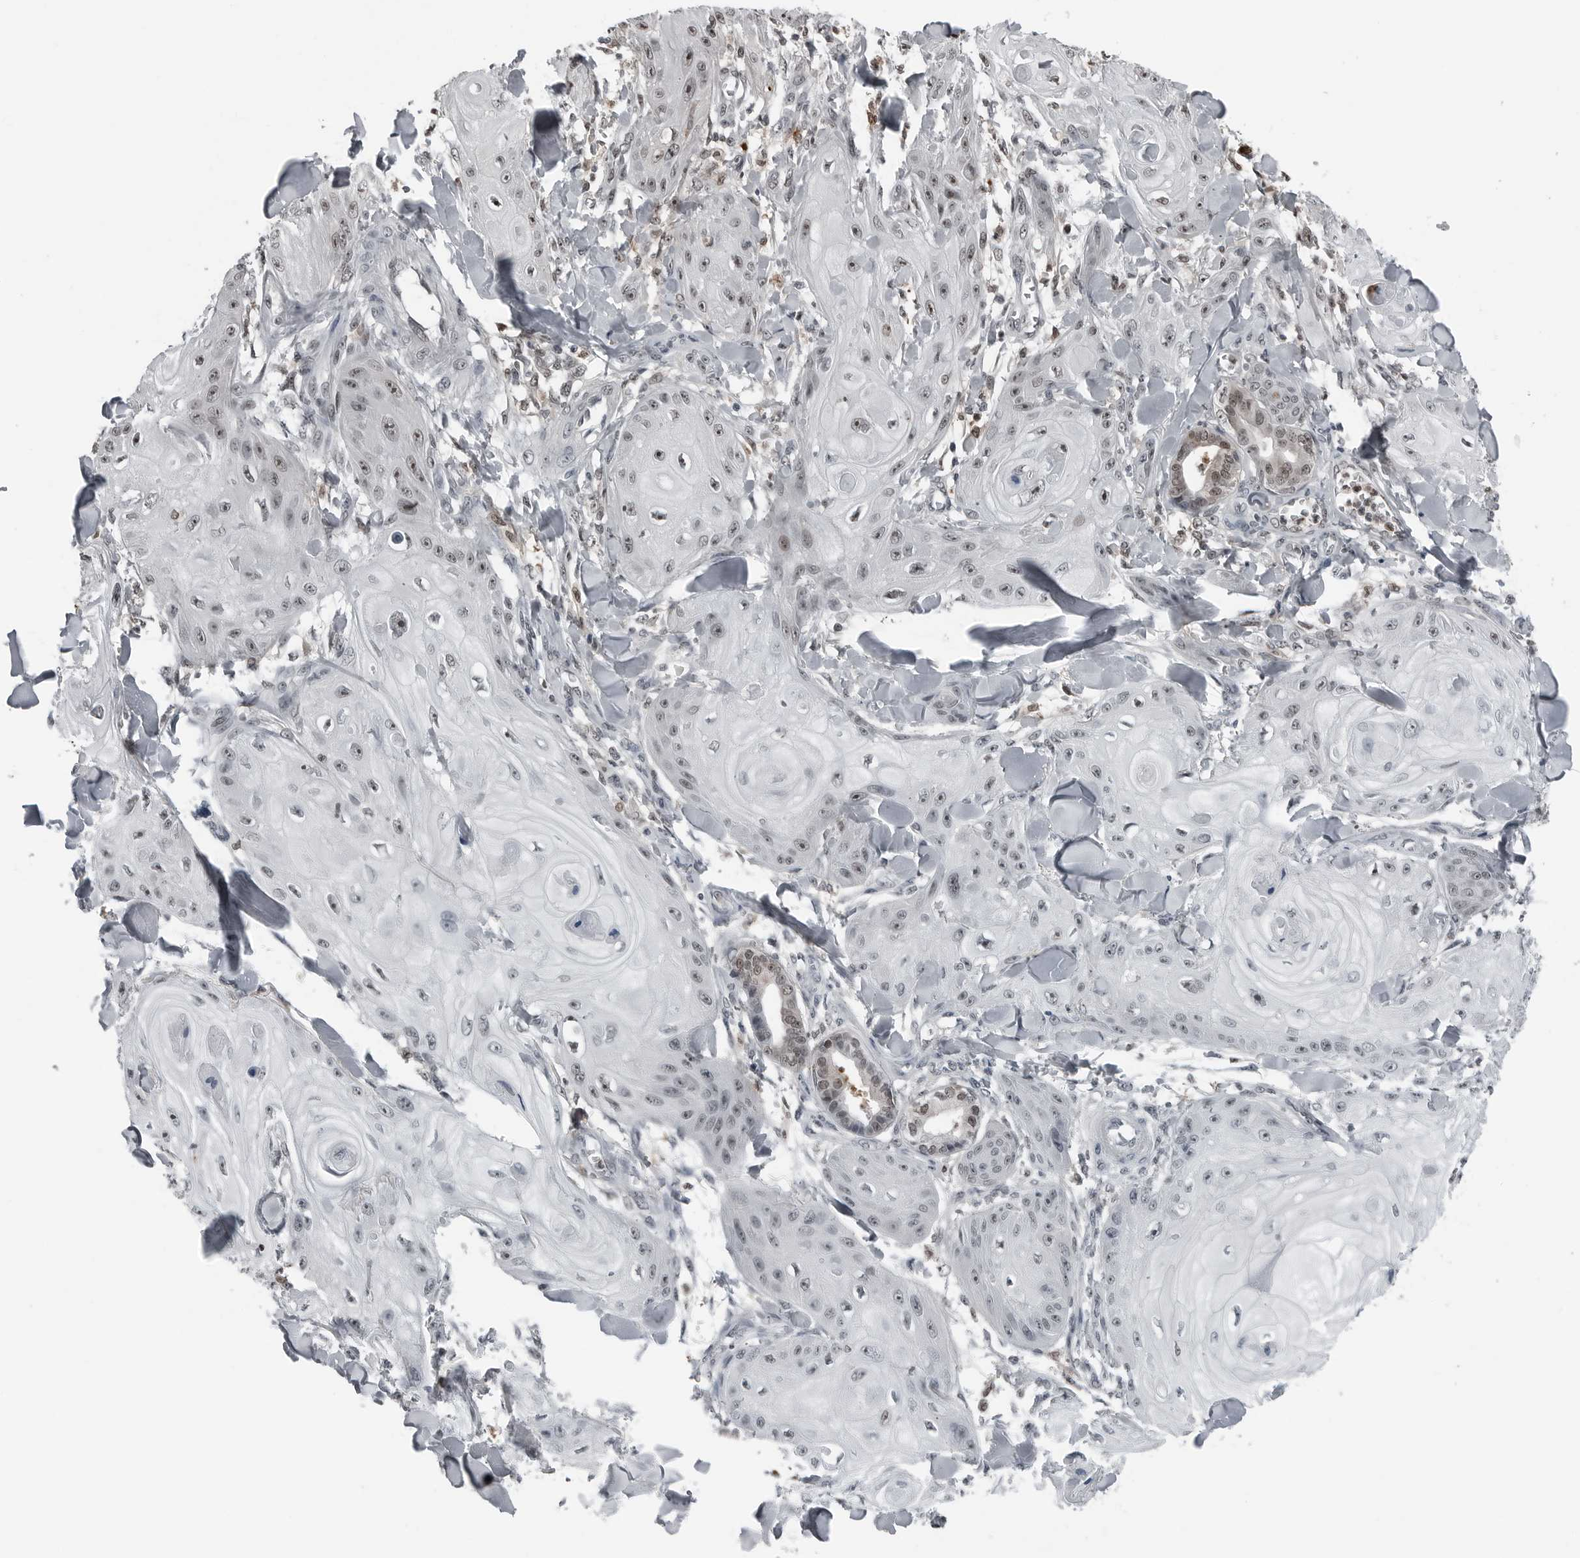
{"staining": {"intensity": "weak", "quantity": "<25%", "location": "nuclear"}, "tissue": "skin cancer", "cell_type": "Tumor cells", "image_type": "cancer", "snomed": [{"axis": "morphology", "description": "Squamous cell carcinoma, NOS"}, {"axis": "topography", "description": "Skin"}], "caption": "The immunohistochemistry image has no significant expression in tumor cells of squamous cell carcinoma (skin) tissue.", "gene": "AKR1A1", "patient": {"sex": "male", "age": 74}}